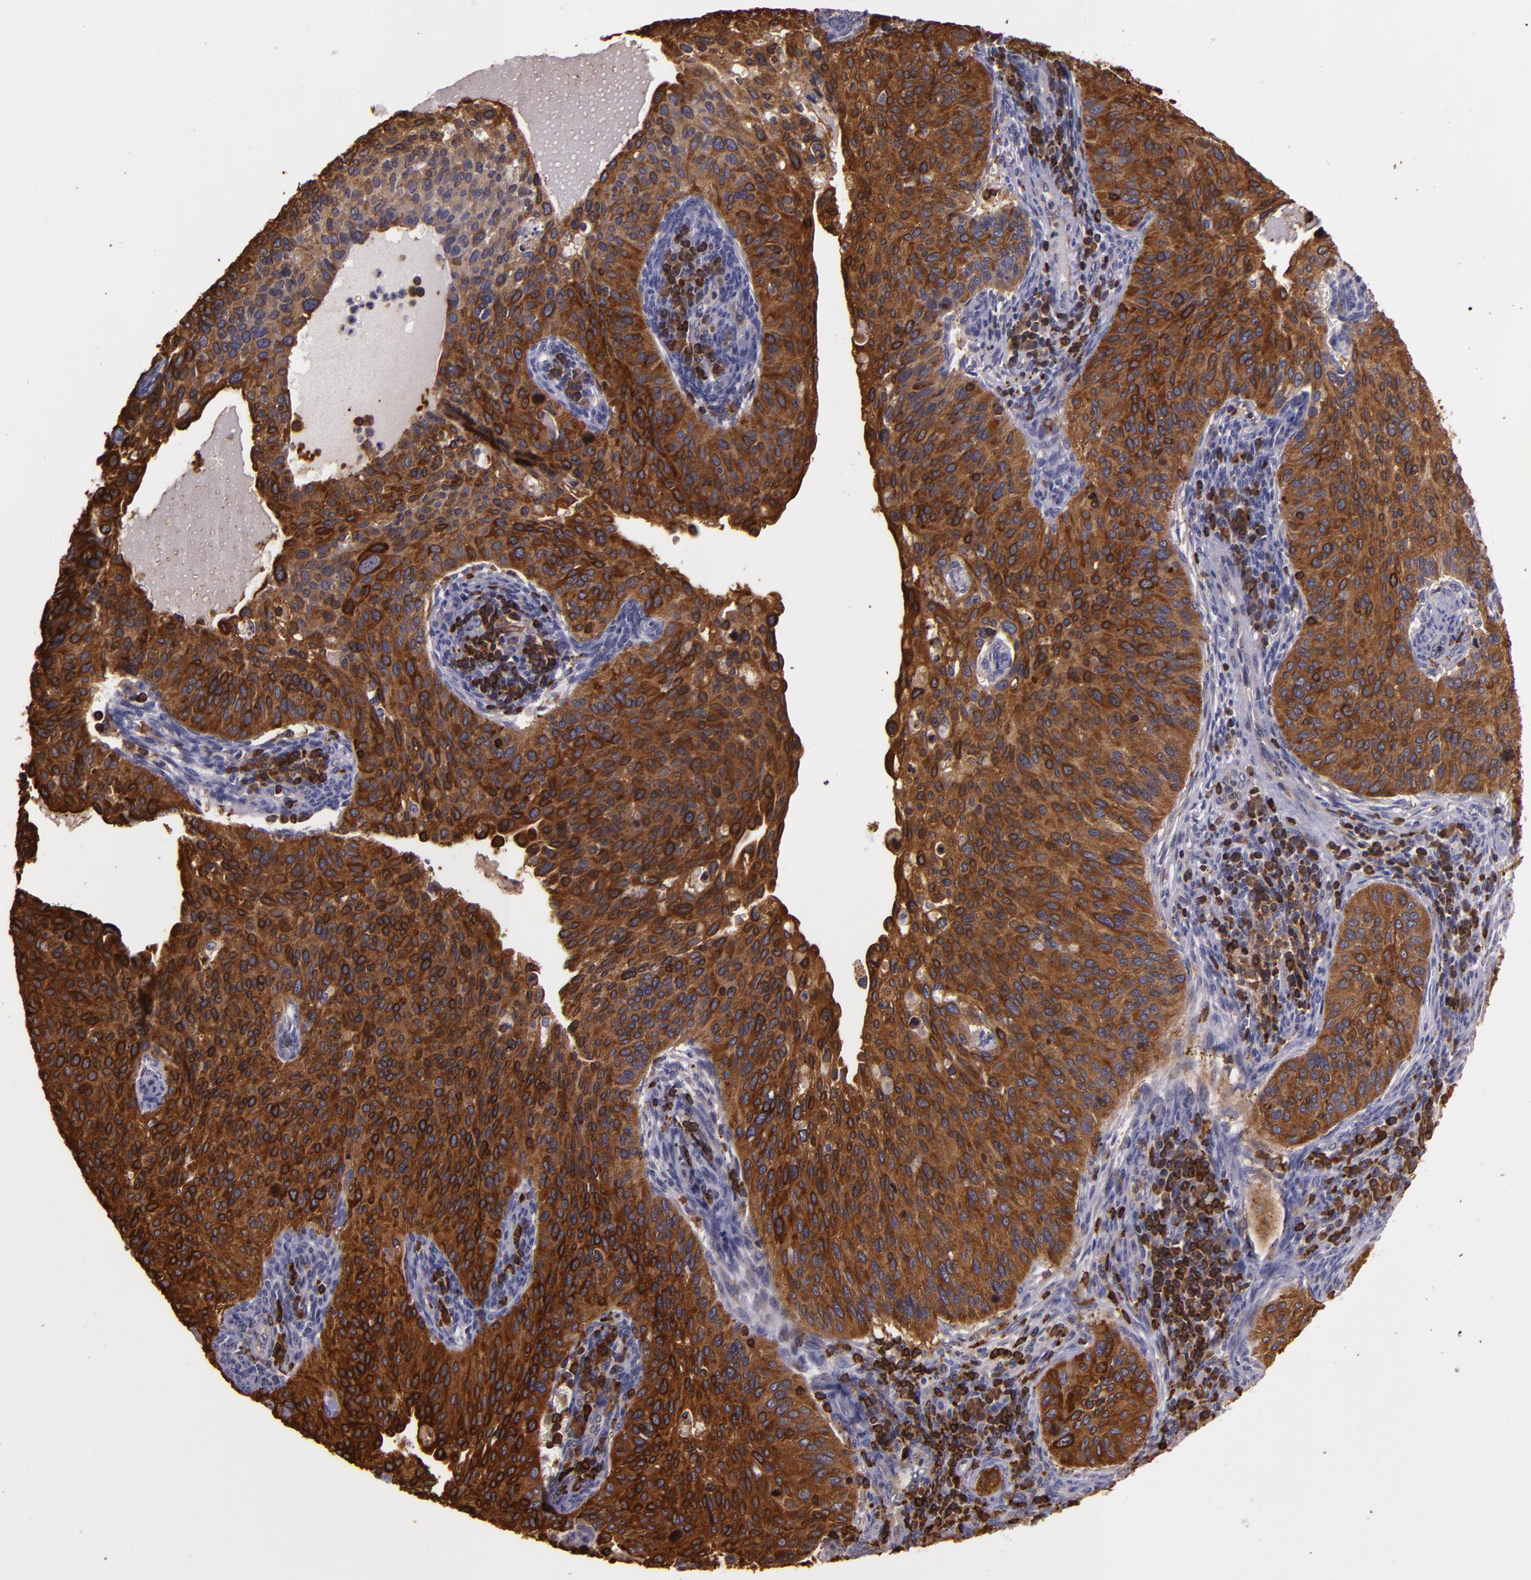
{"staining": {"intensity": "strong", "quantity": ">75%", "location": "cytoplasmic/membranous"}, "tissue": "cervical cancer", "cell_type": "Tumor cells", "image_type": "cancer", "snomed": [{"axis": "morphology", "description": "Adenocarcinoma, NOS"}, {"axis": "topography", "description": "Cervix"}], "caption": "Brown immunohistochemical staining in human adenocarcinoma (cervical) displays strong cytoplasmic/membranous expression in approximately >75% of tumor cells.", "gene": "SLC9A3R1", "patient": {"sex": "female", "age": 29}}